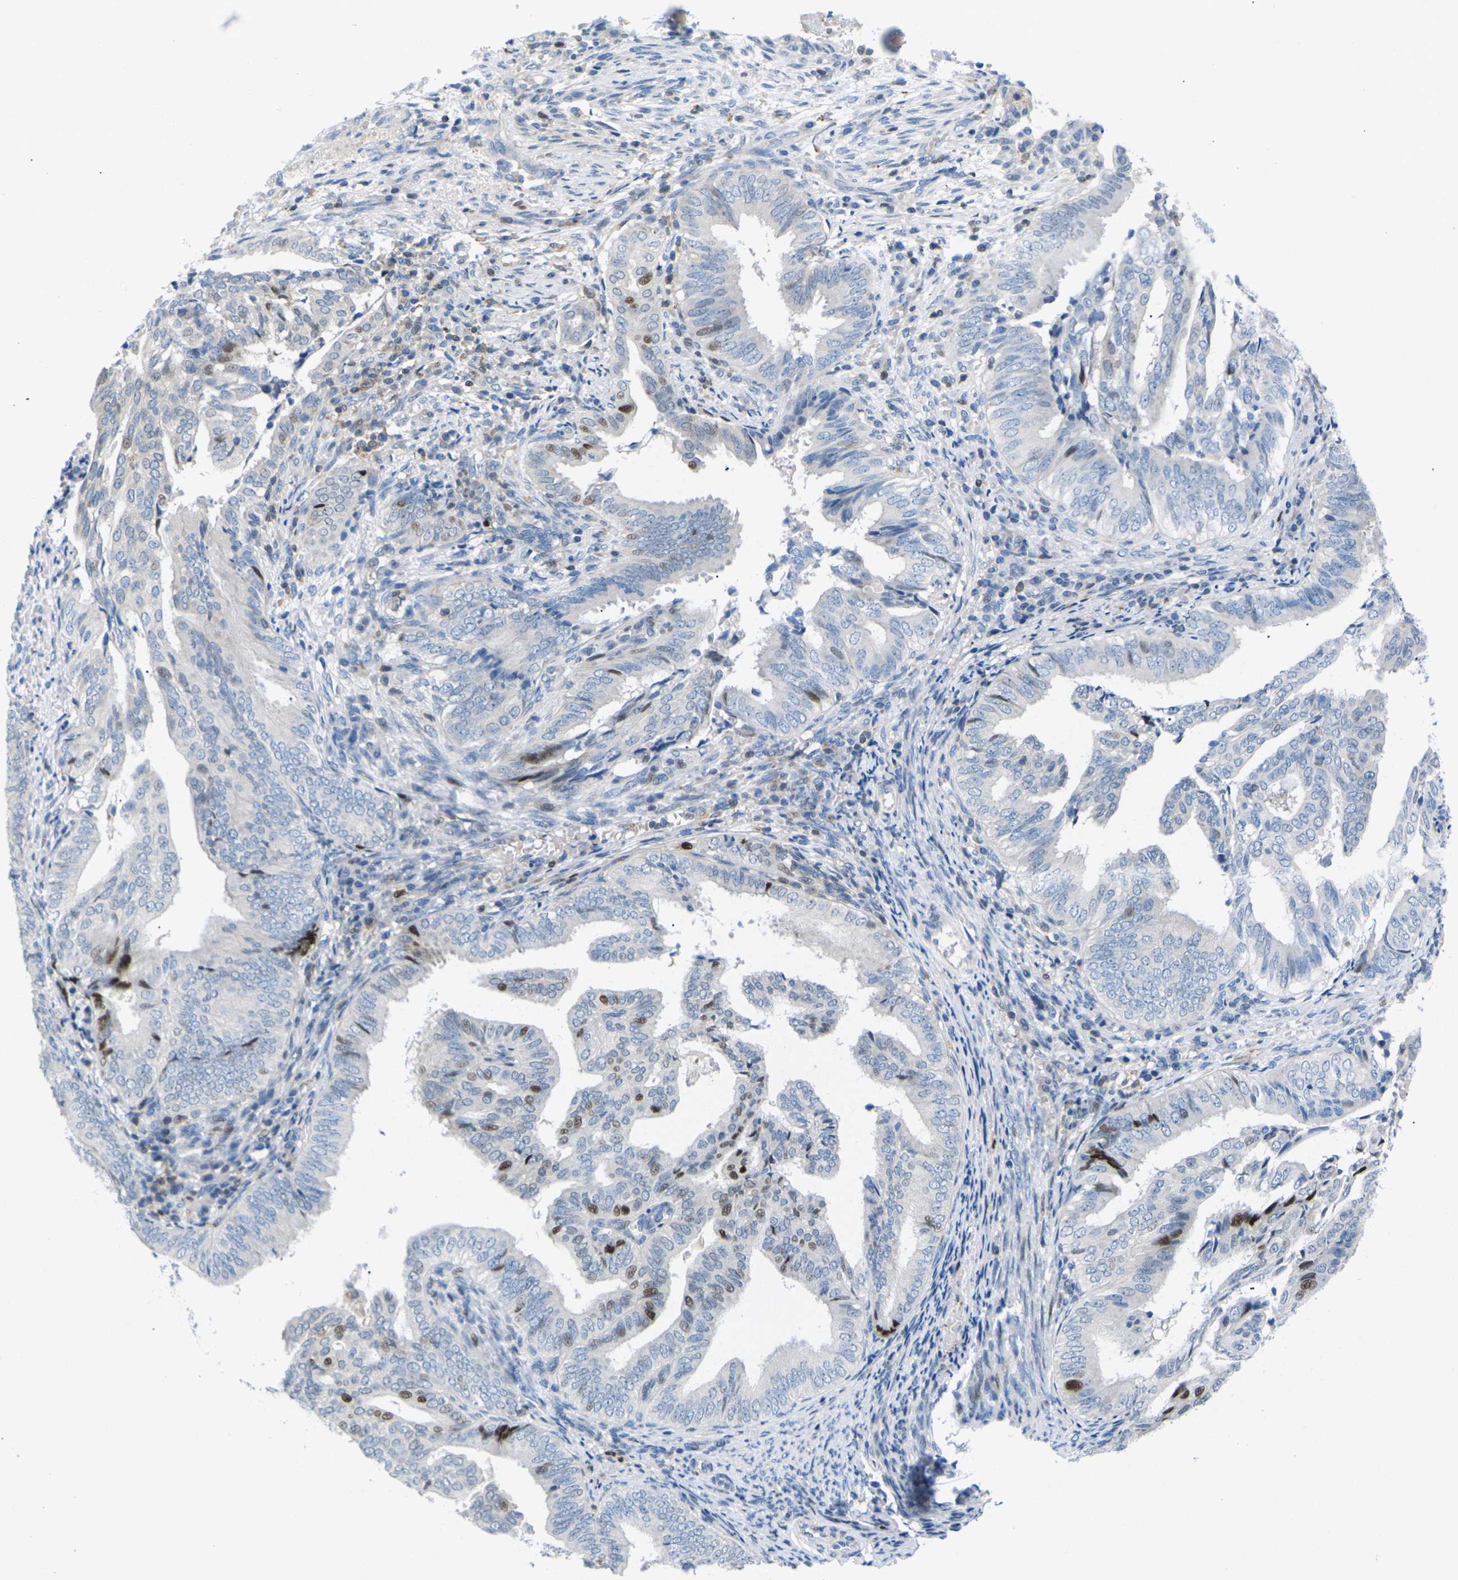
{"staining": {"intensity": "strong", "quantity": "<25%", "location": "nuclear"}, "tissue": "endometrial cancer", "cell_type": "Tumor cells", "image_type": "cancer", "snomed": [{"axis": "morphology", "description": "Adenocarcinoma, NOS"}, {"axis": "topography", "description": "Endometrium"}], "caption": "About <25% of tumor cells in endometrial cancer exhibit strong nuclear protein expression as visualized by brown immunohistochemical staining.", "gene": "RPS6KA3", "patient": {"sex": "female", "age": 58}}